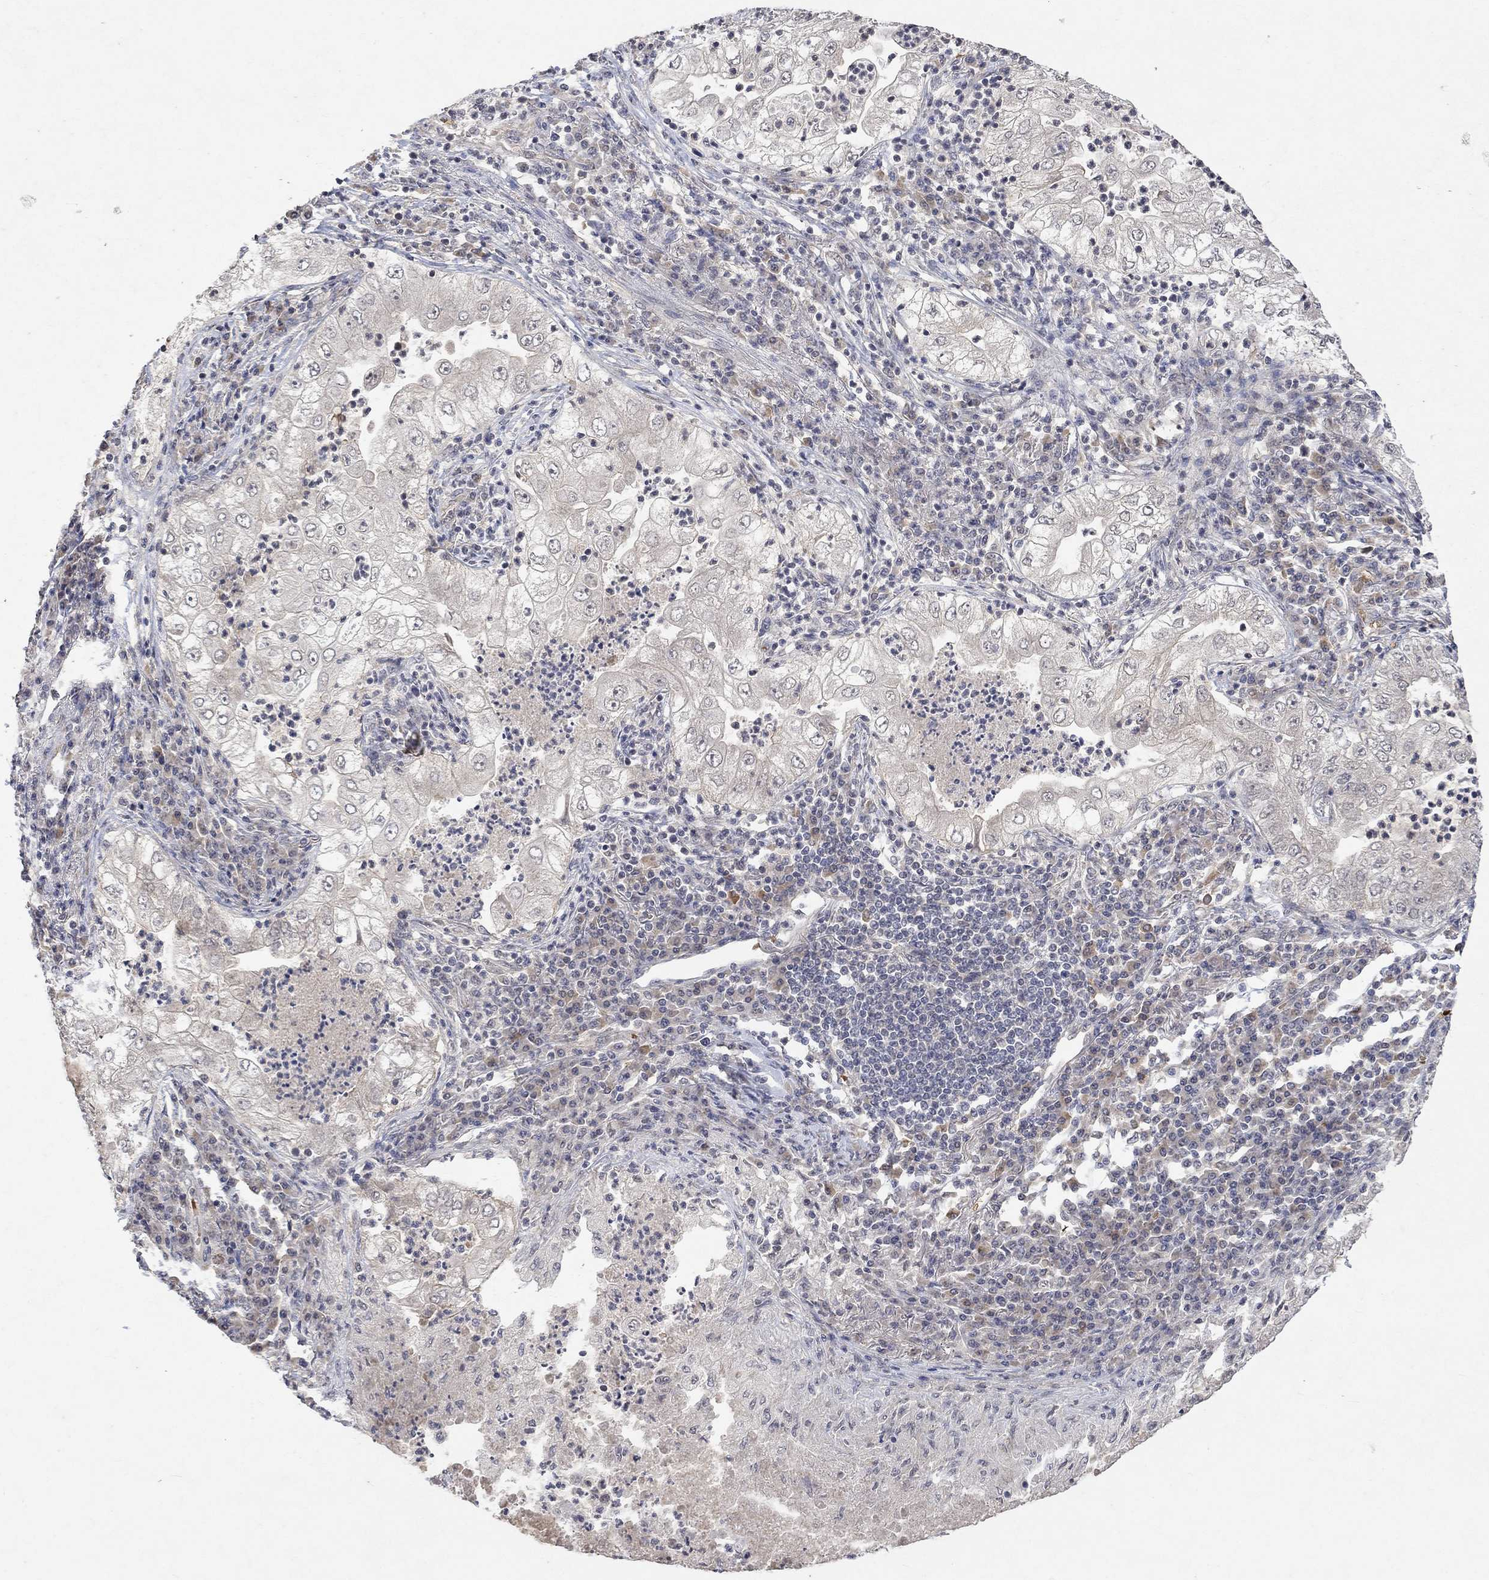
{"staining": {"intensity": "negative", "quantity": "none", "location": "none"}, "tissue": "lung cancer", "cell_type": "Tumor cells", "image_type": "cancer", "snomed": [{"axis": "morphology", "description": "Adenocarcinoma, NOS"}, {"axis": "topography", "description": "Lung"}], "caption": "Immunohistochemistry photomicrograph of human lung cancer stained for a protein (brown), which demonstrates no expression in tumor cells.", "gene": "GRIN2D", "patient": {"sex": "female", "age": 73}}